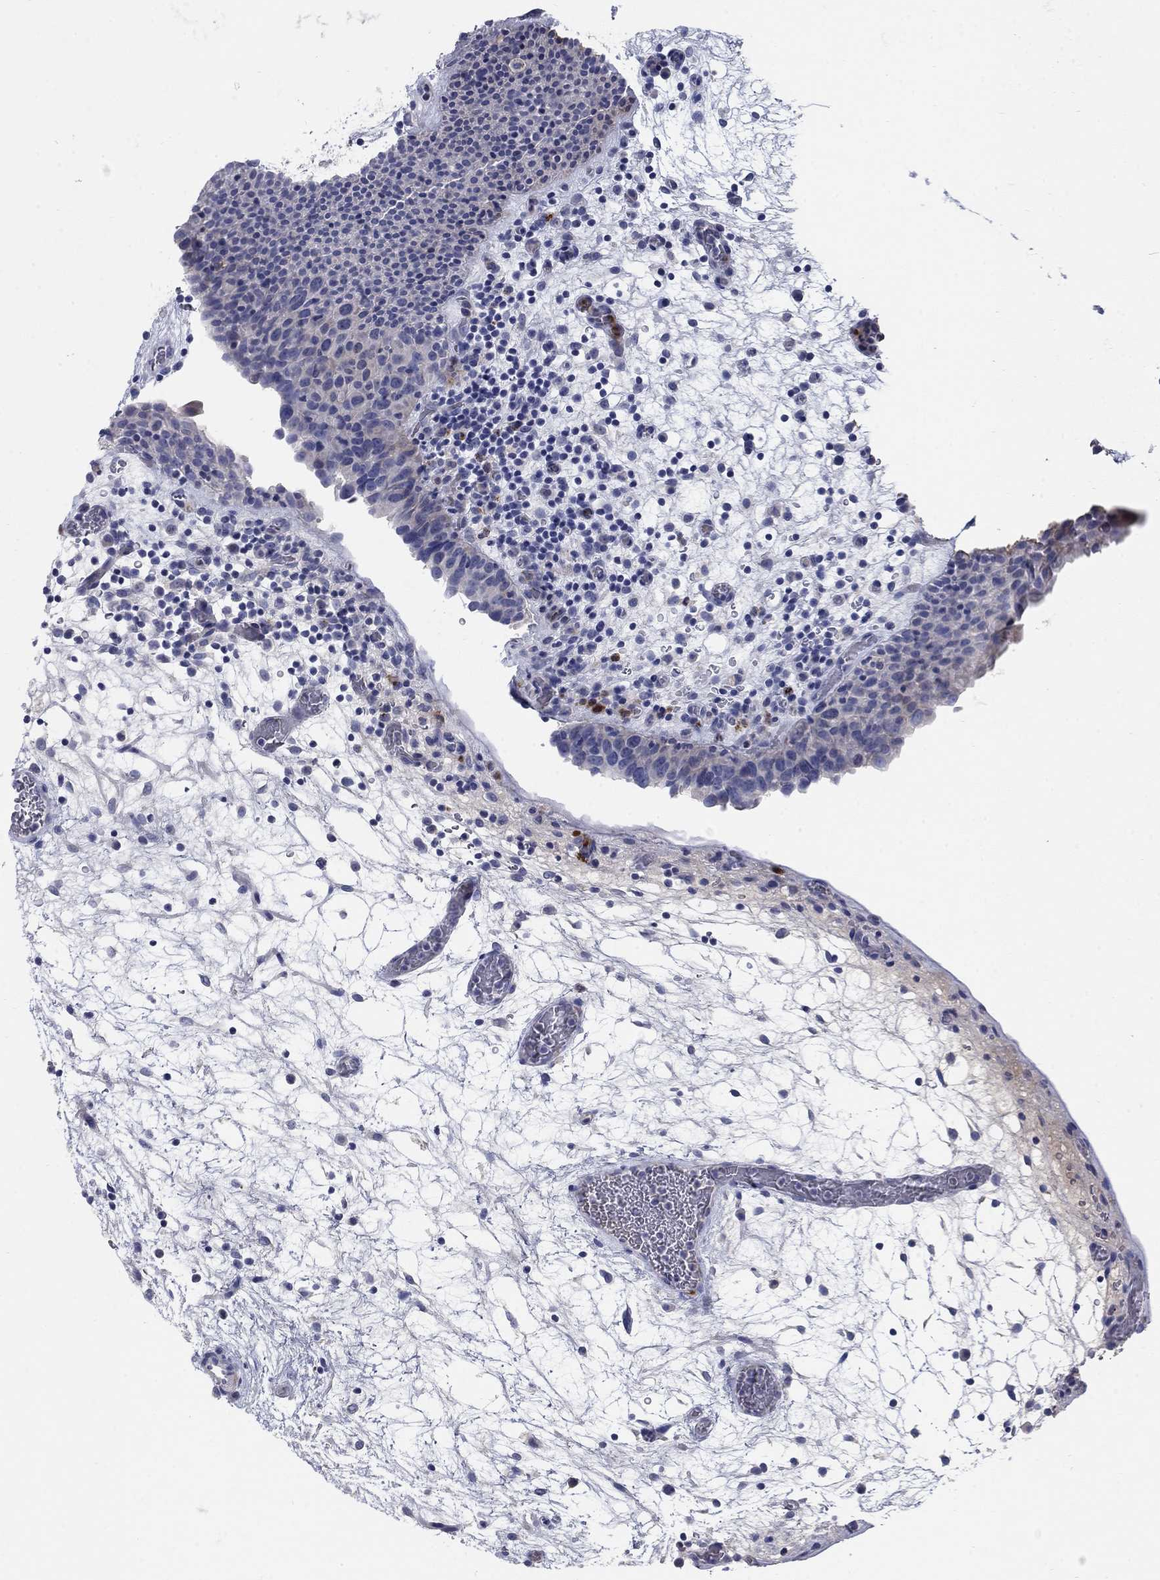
{"staining": {"intensity": "negative", "quantity": "none", "location": "none"}, "tissue": "urinary bladder", "cell_type": "Urothelial cells", "image_type": "normal", "snomed": [{"axis": "morphology", "description": "Normal tissue, NOS"}, {"axis": "topography", "description": "Urinary bladder"}], "caption": "The micrograph exhibits no significant staining in urothelial cells of urinary bladder. (DAB (3,3'-diaminobenzidine) immunohistochemistry visualized using brightfield microscopy, high magnification).", "gene": "TMEM249", "patient": {"sex": "male", "age": 37}}